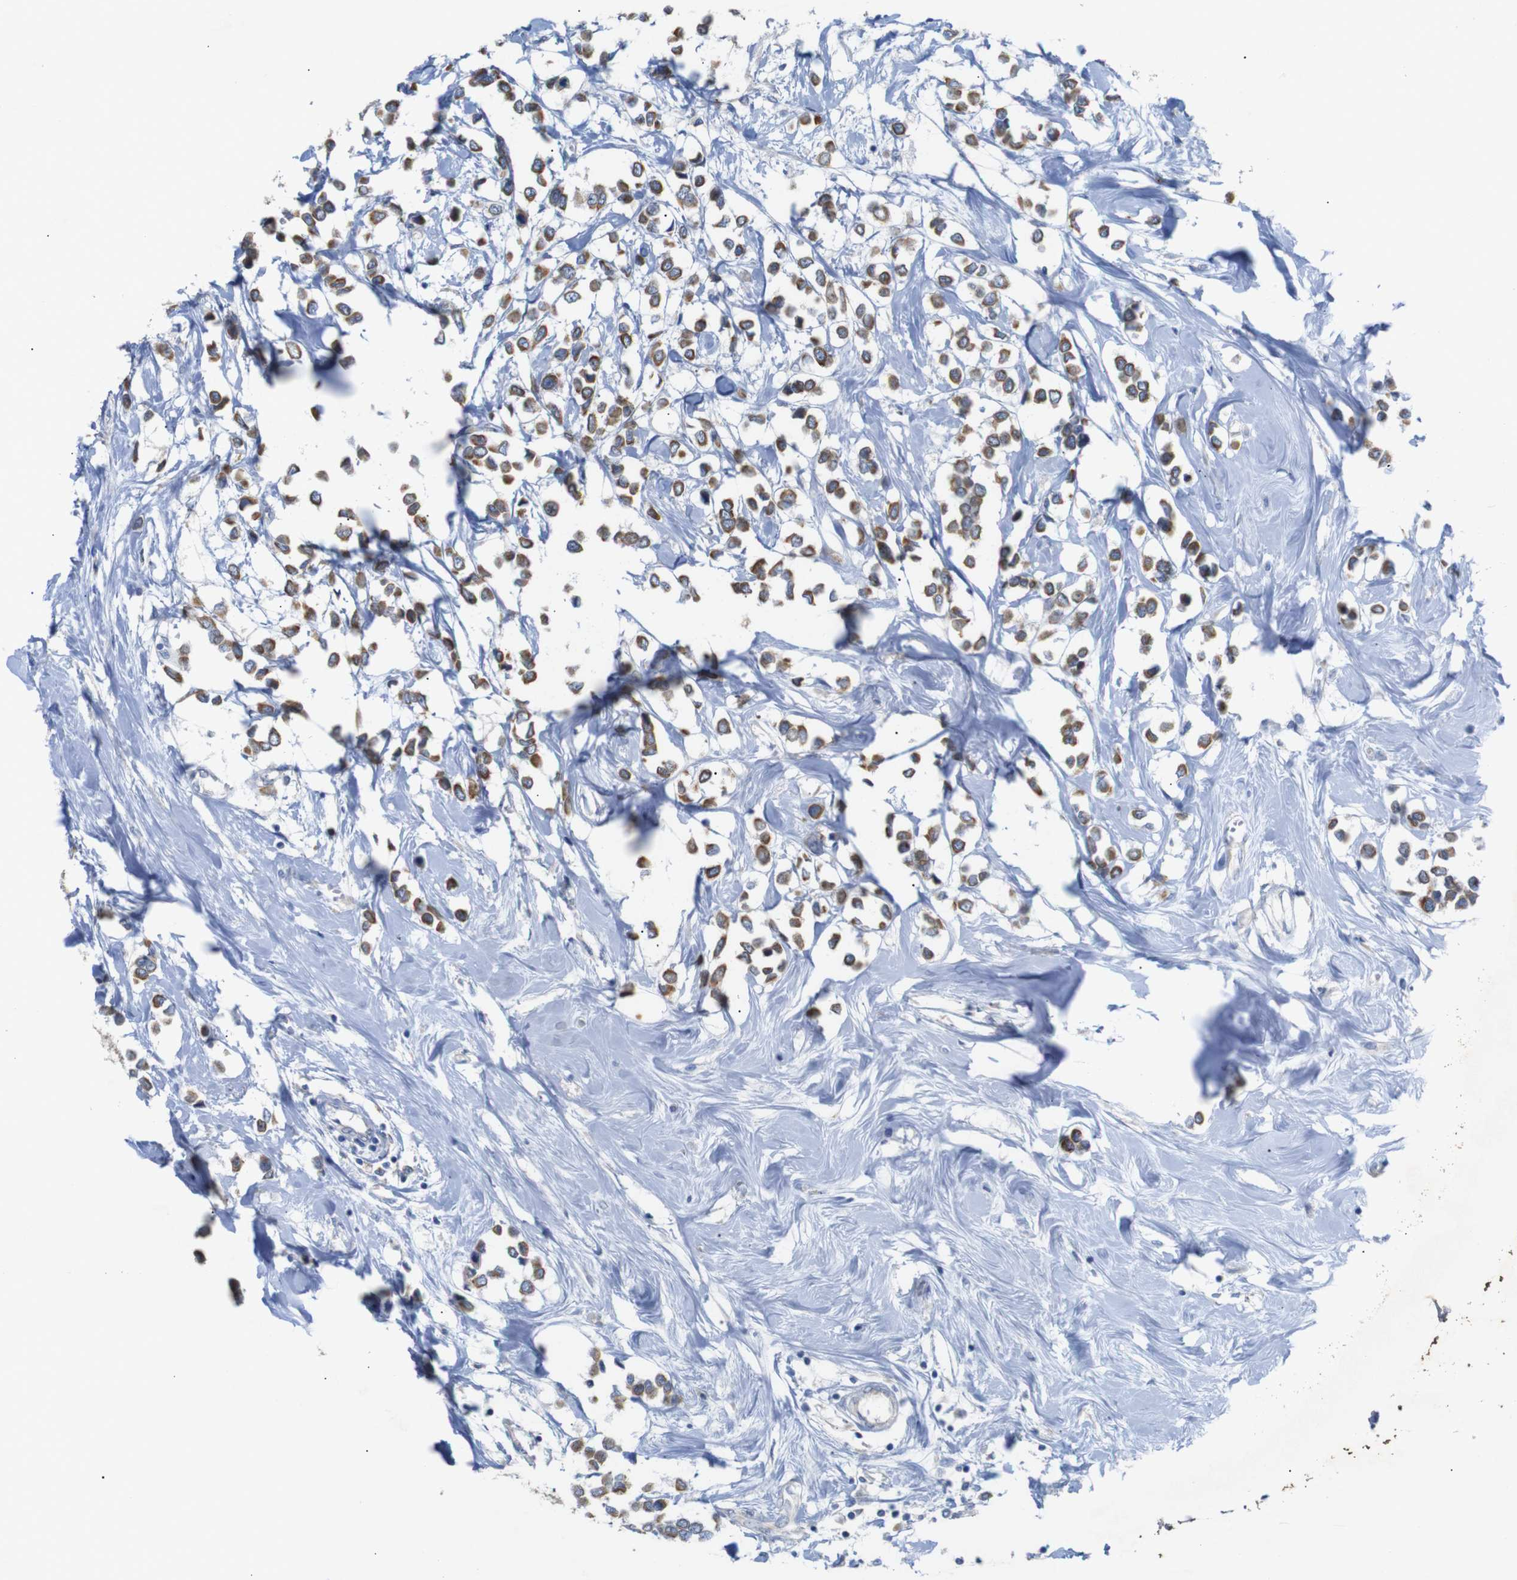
{"staining": {"intensity": "moderate", "quantity": ">75%", "location": "cytoplasmic/membranous"}, "tissue": "breast cancer", "cell_type": "Tumor cells", "image_type": "cancer", "snomed": [{"axis": "morphology", "description": "Lobular carcinoma"}, {"axis": "topography", "description": "Breast"}], "caption": "Brown immunohistochemical staining in breast cancer displays moderate cytoplasmic/membranous staining in approximately >75% of tumor cells. Using DAB (brown) and hematoxylin (blue) stains, captured at high magnification using brightfield microscopy.", "gene": "ALOX15", "patient": {"sex": "female", "age": 51}}